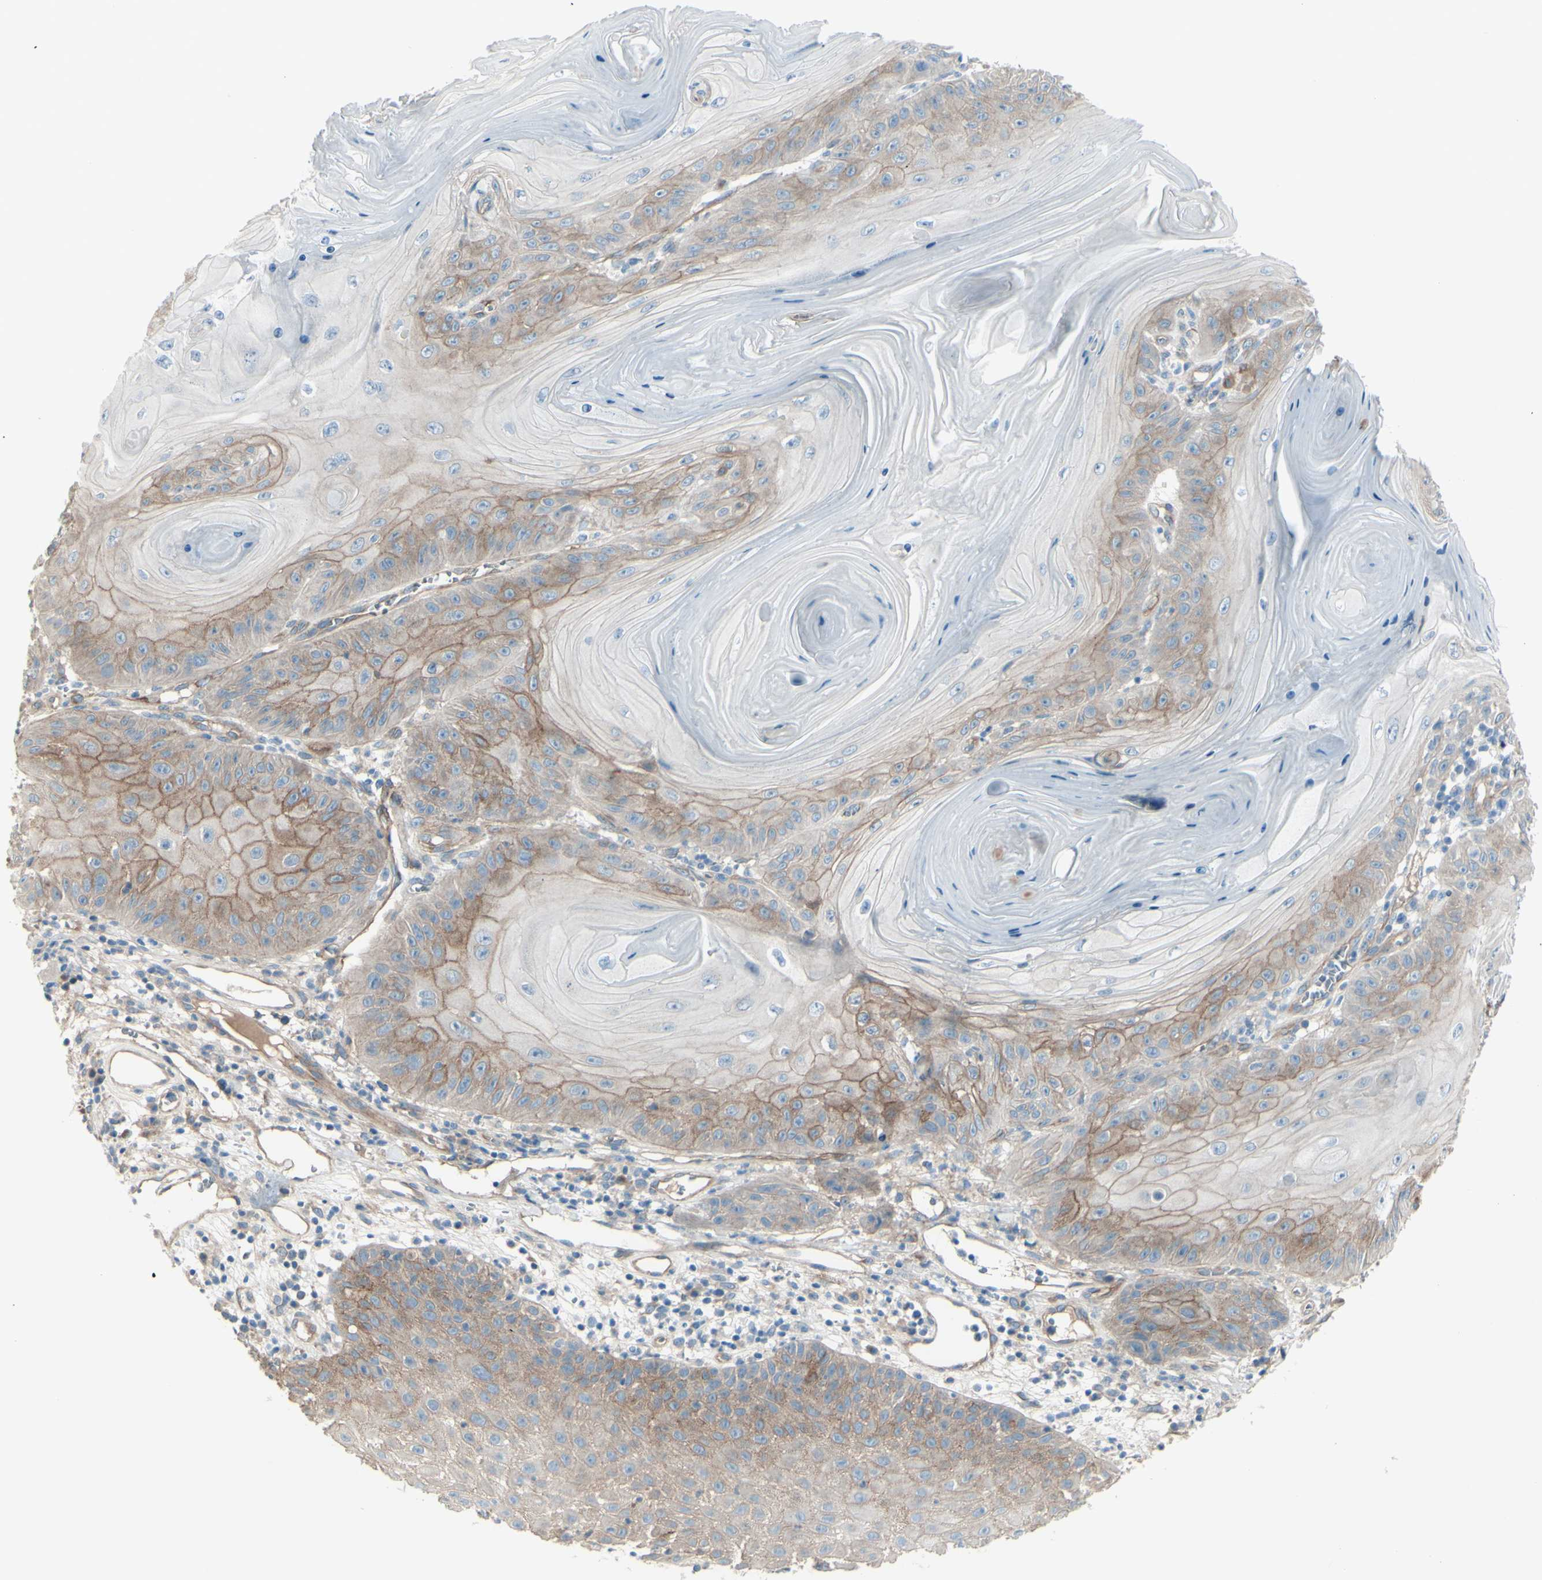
{"staining": {"intensity": "weak", "quantity": ">75%", "location": "cytoplasmic/membranous"}, "tissue": "skin cancer", "cell_type": "Tumor cells", "image_type": "cancer", "snomed": [{"axis": "morphology", "description": "Squamous cell carcinoma, NOS"}, {"axis": "topography", "description": "Skin"}], "caption": "Skin cancer stained with DAB (3,3'-diaminobenzidine) immunohistochemistry exhibits low levels of weak cytoplasmic/membranous staining in approximately >75% of tumor cells. The staining was performed using DAB (3,3'-diaminobenzidine), with brown indicating positive protein expression. Nuclei are stained blue with hematoxylin.", "gene": "PCDHGA2", "patient": {"sex": "female", "age": 78}}